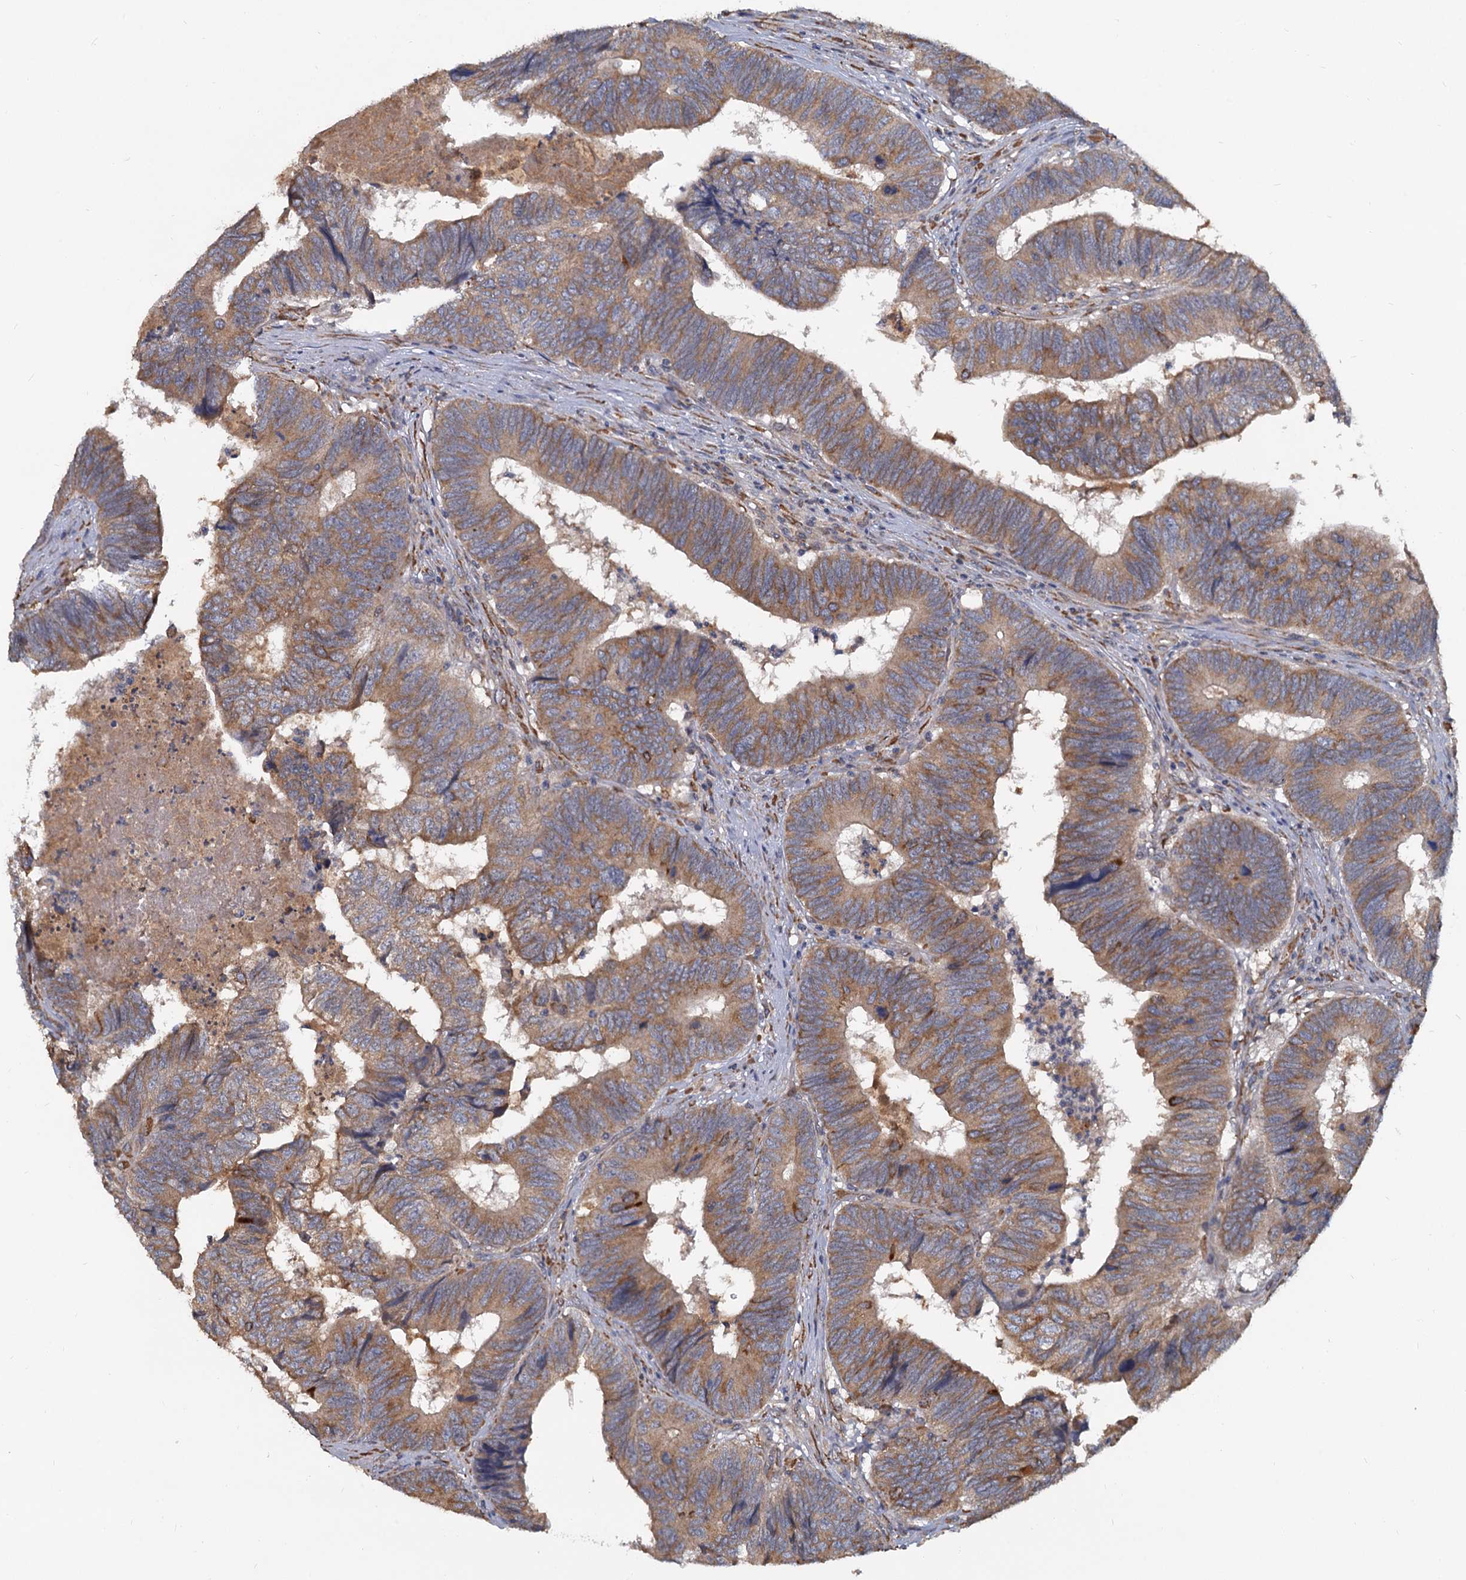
{"staining": {"intensity": "moderate", "quantity": ">75%", "location": "cytoplasmic/membranous"}, "tissue": "colorectal cancer", "cell_type": "Tumor cells", "image_type": "cancer", "snomed": [{"axis": "morphology", "description": "Adenocarcinoma, NOS"}, {"axis": "topography", "description": "Colon"}], "caption": "A brown stain highlights moderate cytoplasmic/membranous staining of a protein in colorectal cancer (adenocarcinoma) tumor cells.", "gene": "LRRC51", "patient": {"sex": "female", "age": 67}}